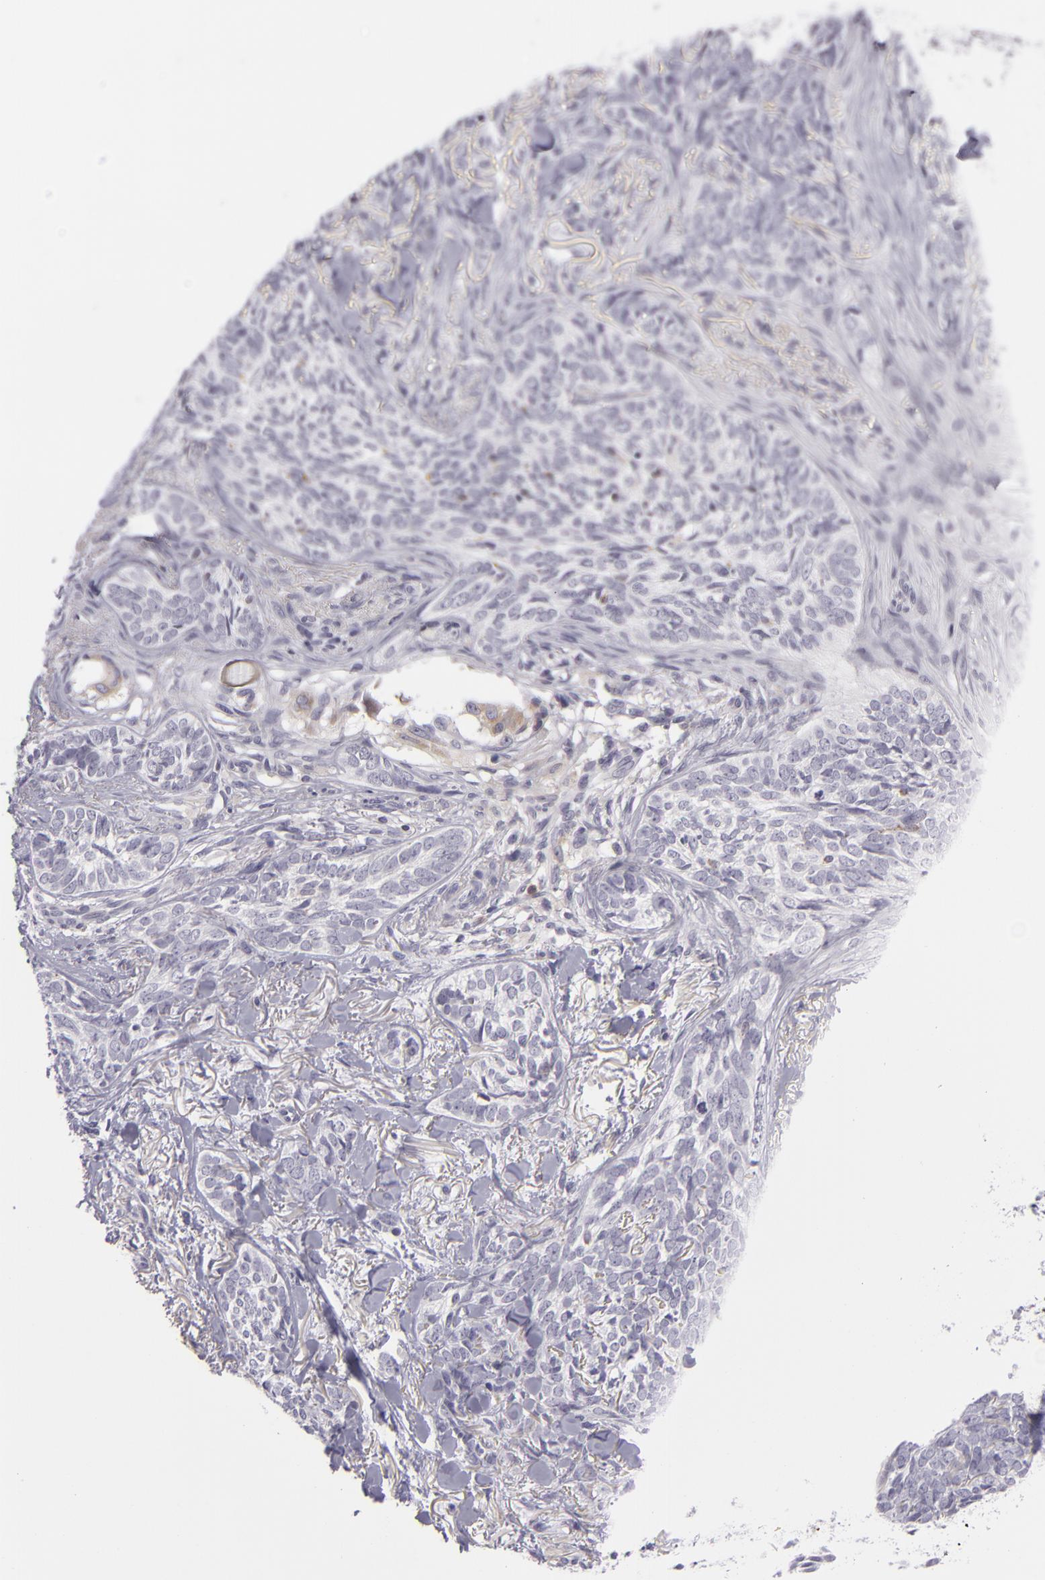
{"staining": {"intensity": "negative", "quantity": "none", "location": "none"}, "tissue": "skin cancer", "cell_type": "Tumor cells", "image_type": "cancer", "snomed": [{"axis": "morphology", "description": "Basal cell carcinoma"}, {"axis": "topography", "description": "Skin"}], "caption": "This is an immunohistochemistry (IHC) photomicrograph of human skin basal cell carcinoma. There is no positivity in tumor cells.", "gene": "KCNAB2", "patient": {"sex": "female", "age": 81}}